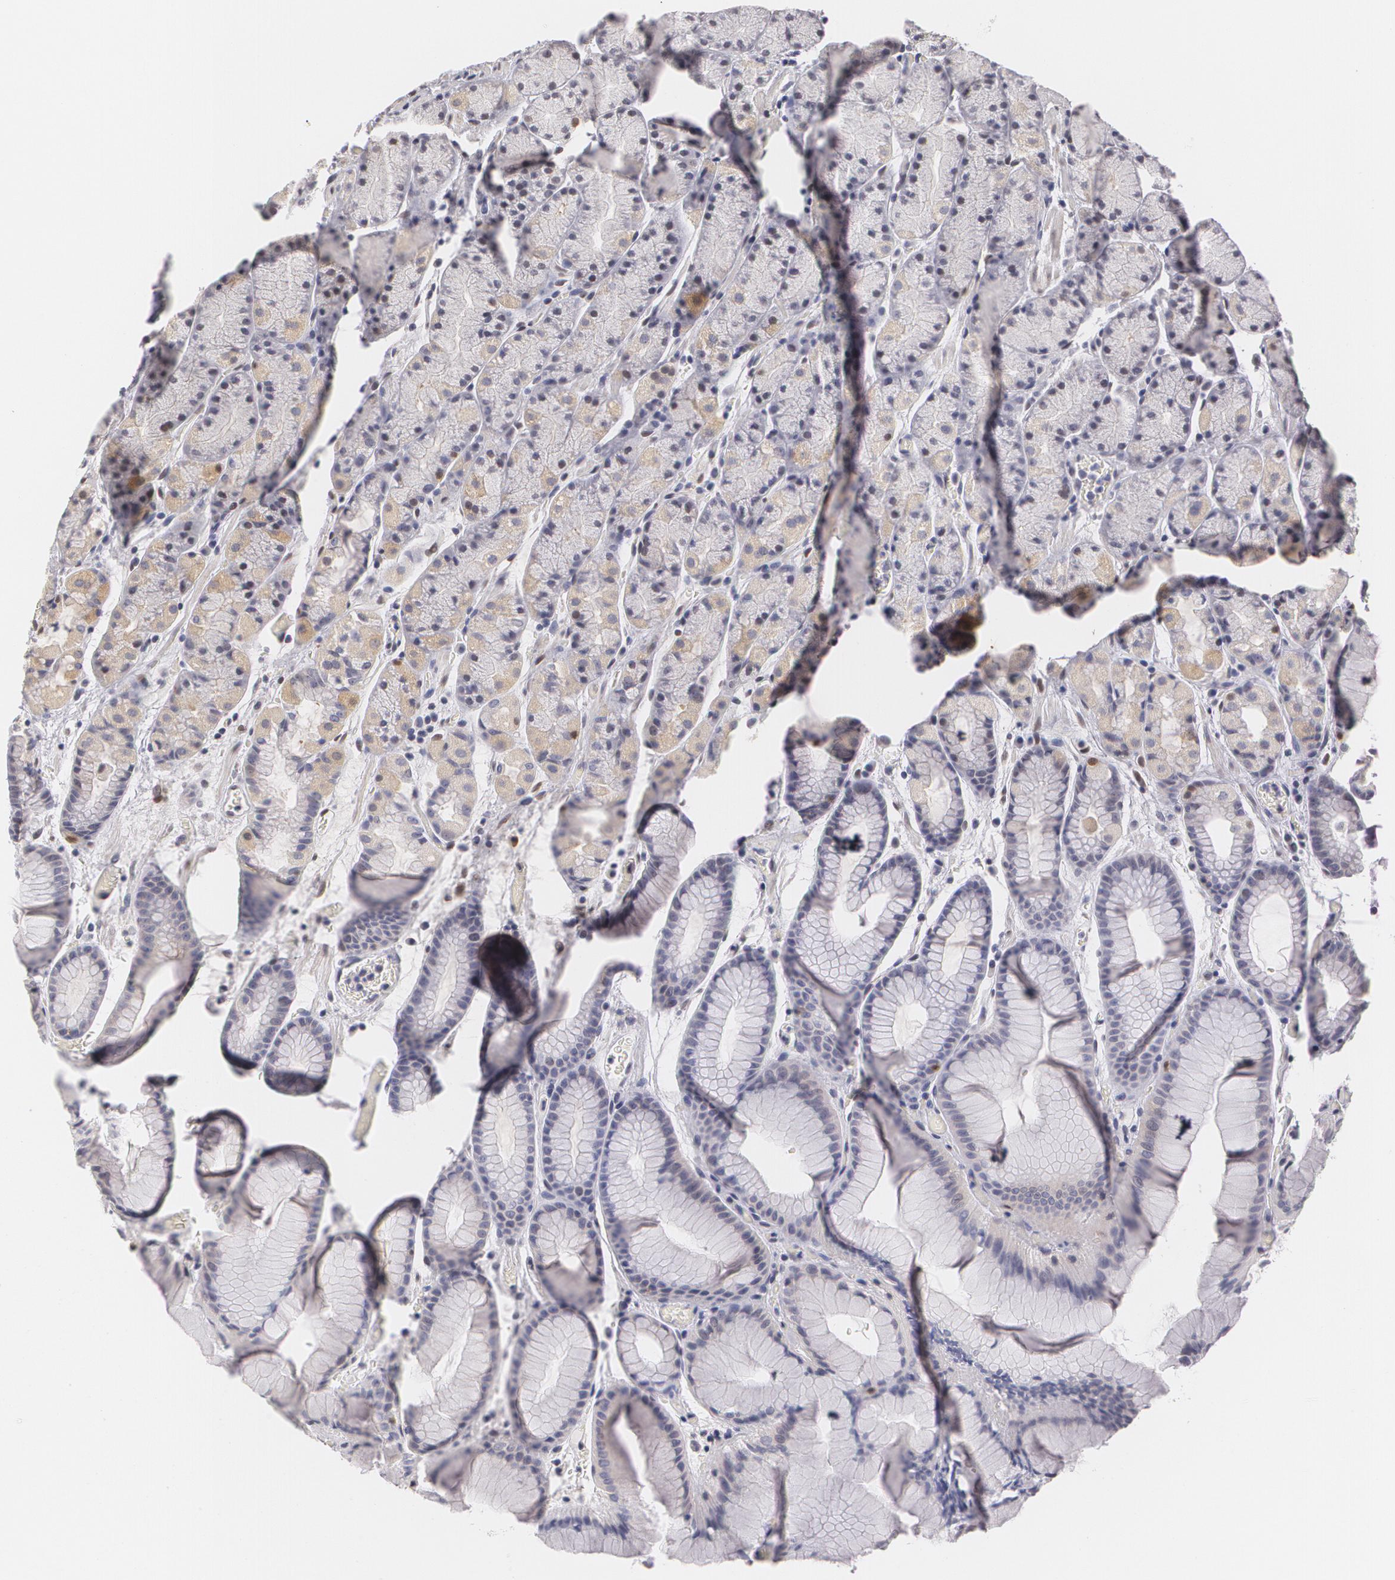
{"staining": {"intensity": "moderate", "quantity": "25%-75%", "location": "cytoplasmic/membranous"}, "tissue": "stomach", "cell_type": "Glandular cells", "image_type": "normal", "snomed": [{"axis": "morphology", "description": "Normal tissue, NOS"}, {"axis": "topography", "description": "Stomach, upper"}], "caption": "There is medium levels of moderate cytoplasmic/membranous positivity in glandular cells of normal stomach, as demonstrated by immunohistochemical staining (brown color).", "gene": "ZBTB16", "patient": {"sex": "male", "age": 72}}